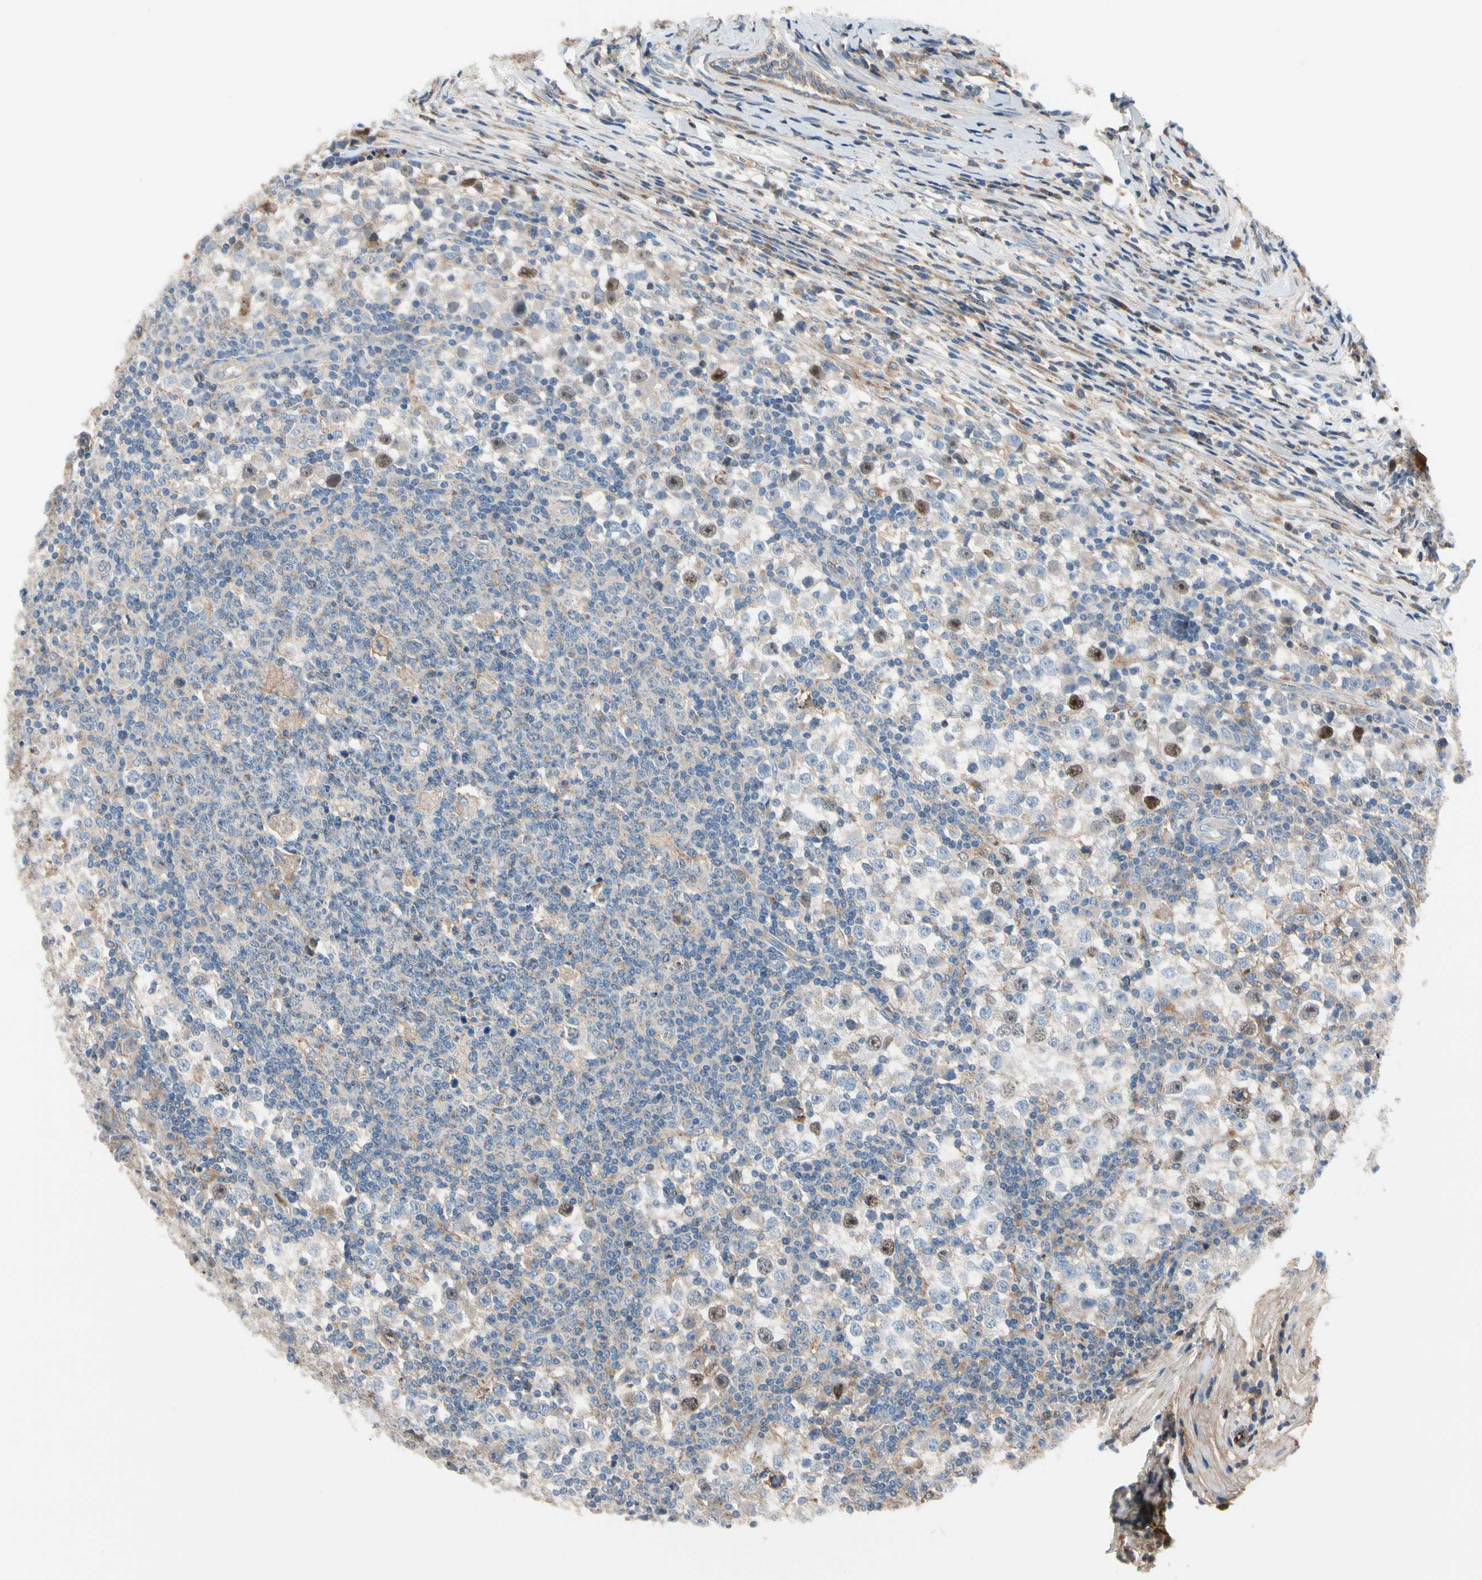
{"staining": {"intensity": "strong", "quantity": "<25%", "location": "nuclear"}, "tissue": "testis cancer", "cell_type": "Tumor cells", "image_type": "cancer", "snomed": [{"axis": "morphology", "description": "Seminoma, NOS"}, {"axis": "topography", "description": "Testis"}], "caption": "The histopathology image displays staining of testis seminoma, revealing strong nuclear protein positivity (brown color) within tumor cells.", "gene": "HJURP", "patient": {"sex": "male", "age": 65}}